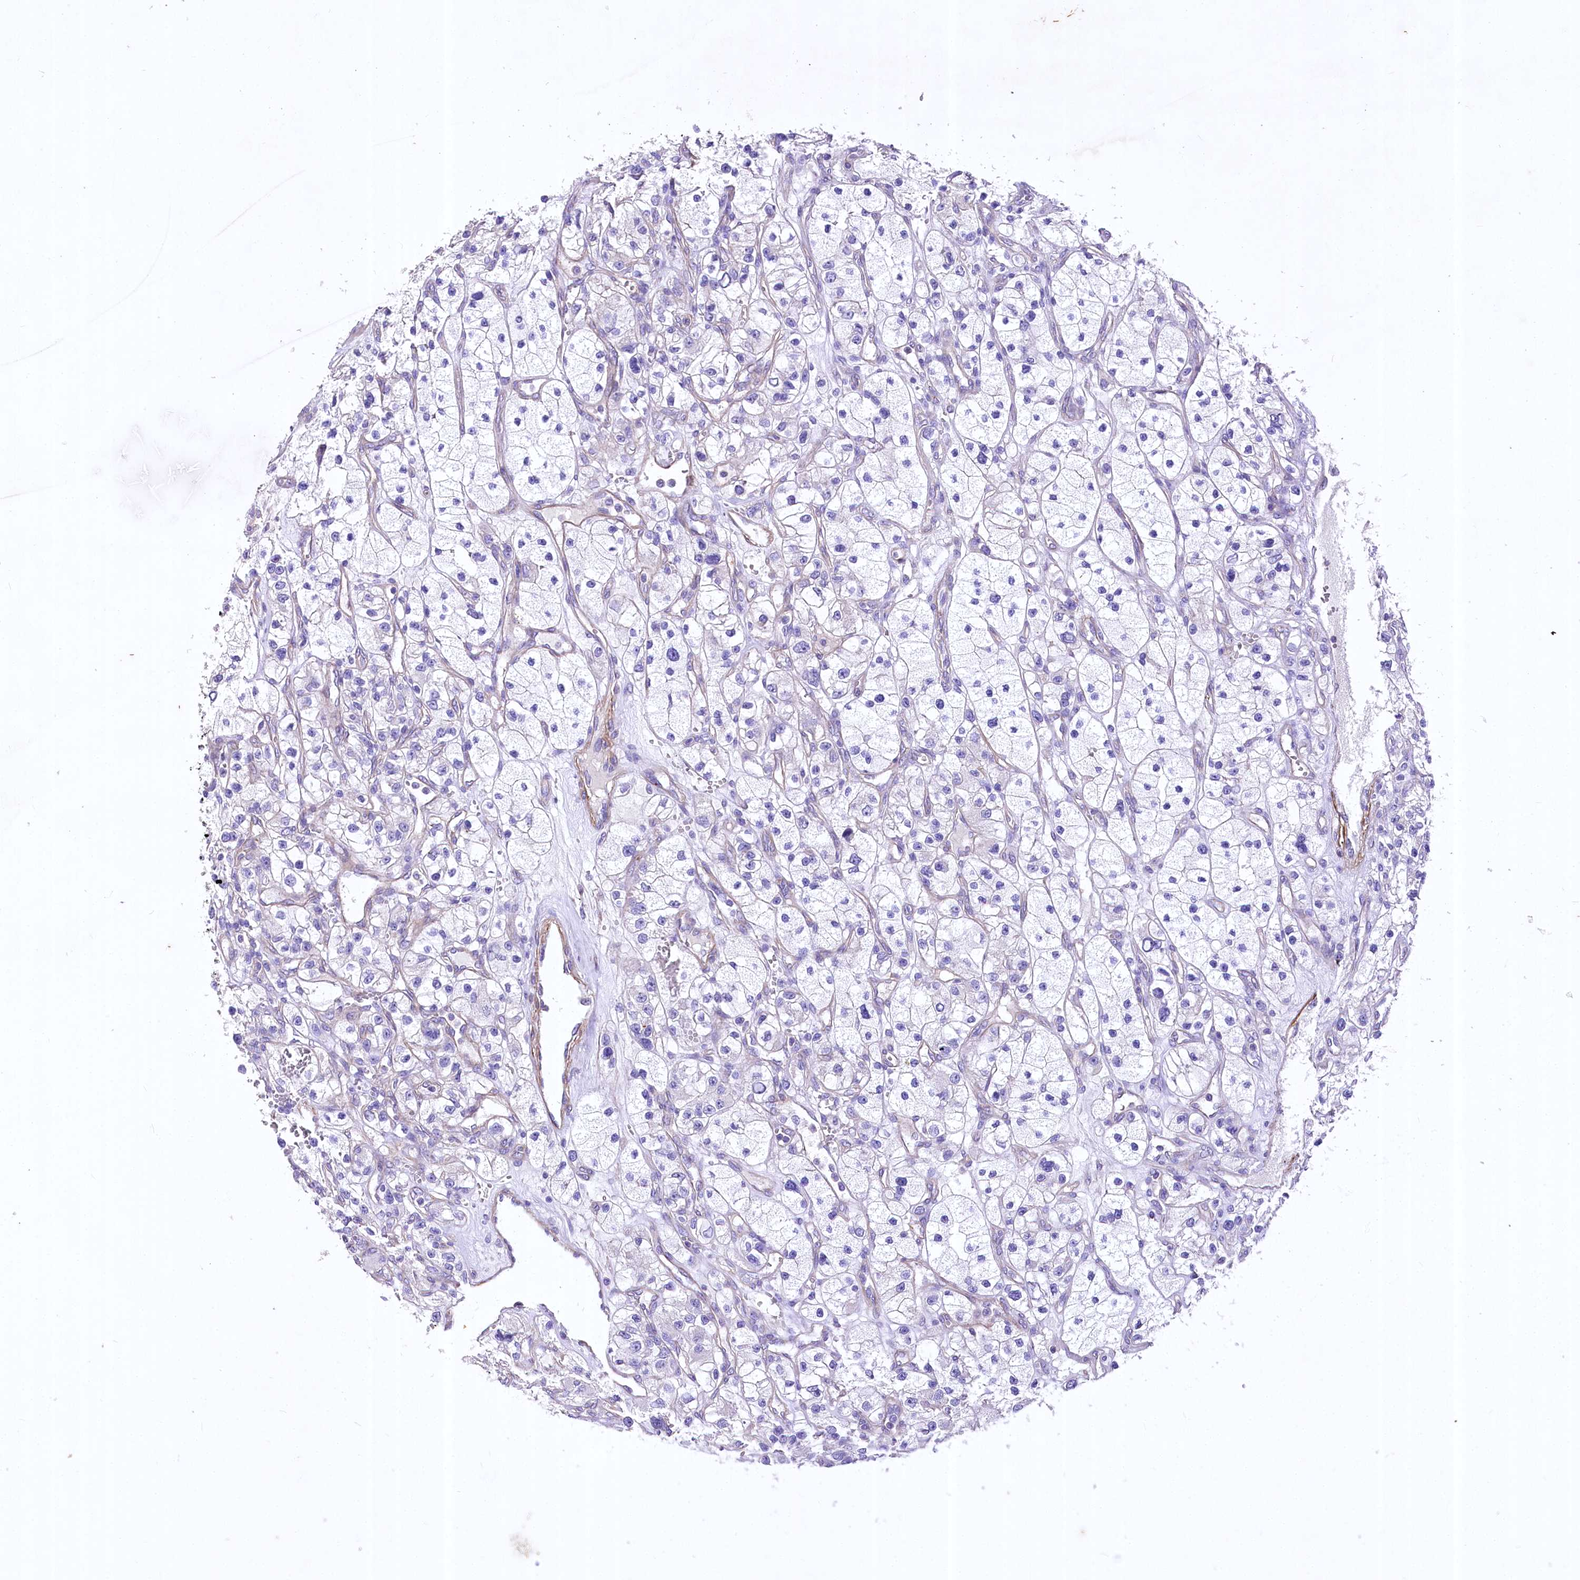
{"staining": {"intensity": "negative", "quantity": "none", "location": "none"}, "tissue": "renal cancer", "cell_type": "Tumor cells", "image_type": "cancer", "snomed": [{"axis": "morphology", "description": "Adenocarcinoma, NOS"}, {"axis": "topography", "description": "Kidney"}], "caption": "The micrograph shows no staining of tumor cells in renal cancer.", "gene": "RDH16", "patient": {"sex": "female", "age": 57}}